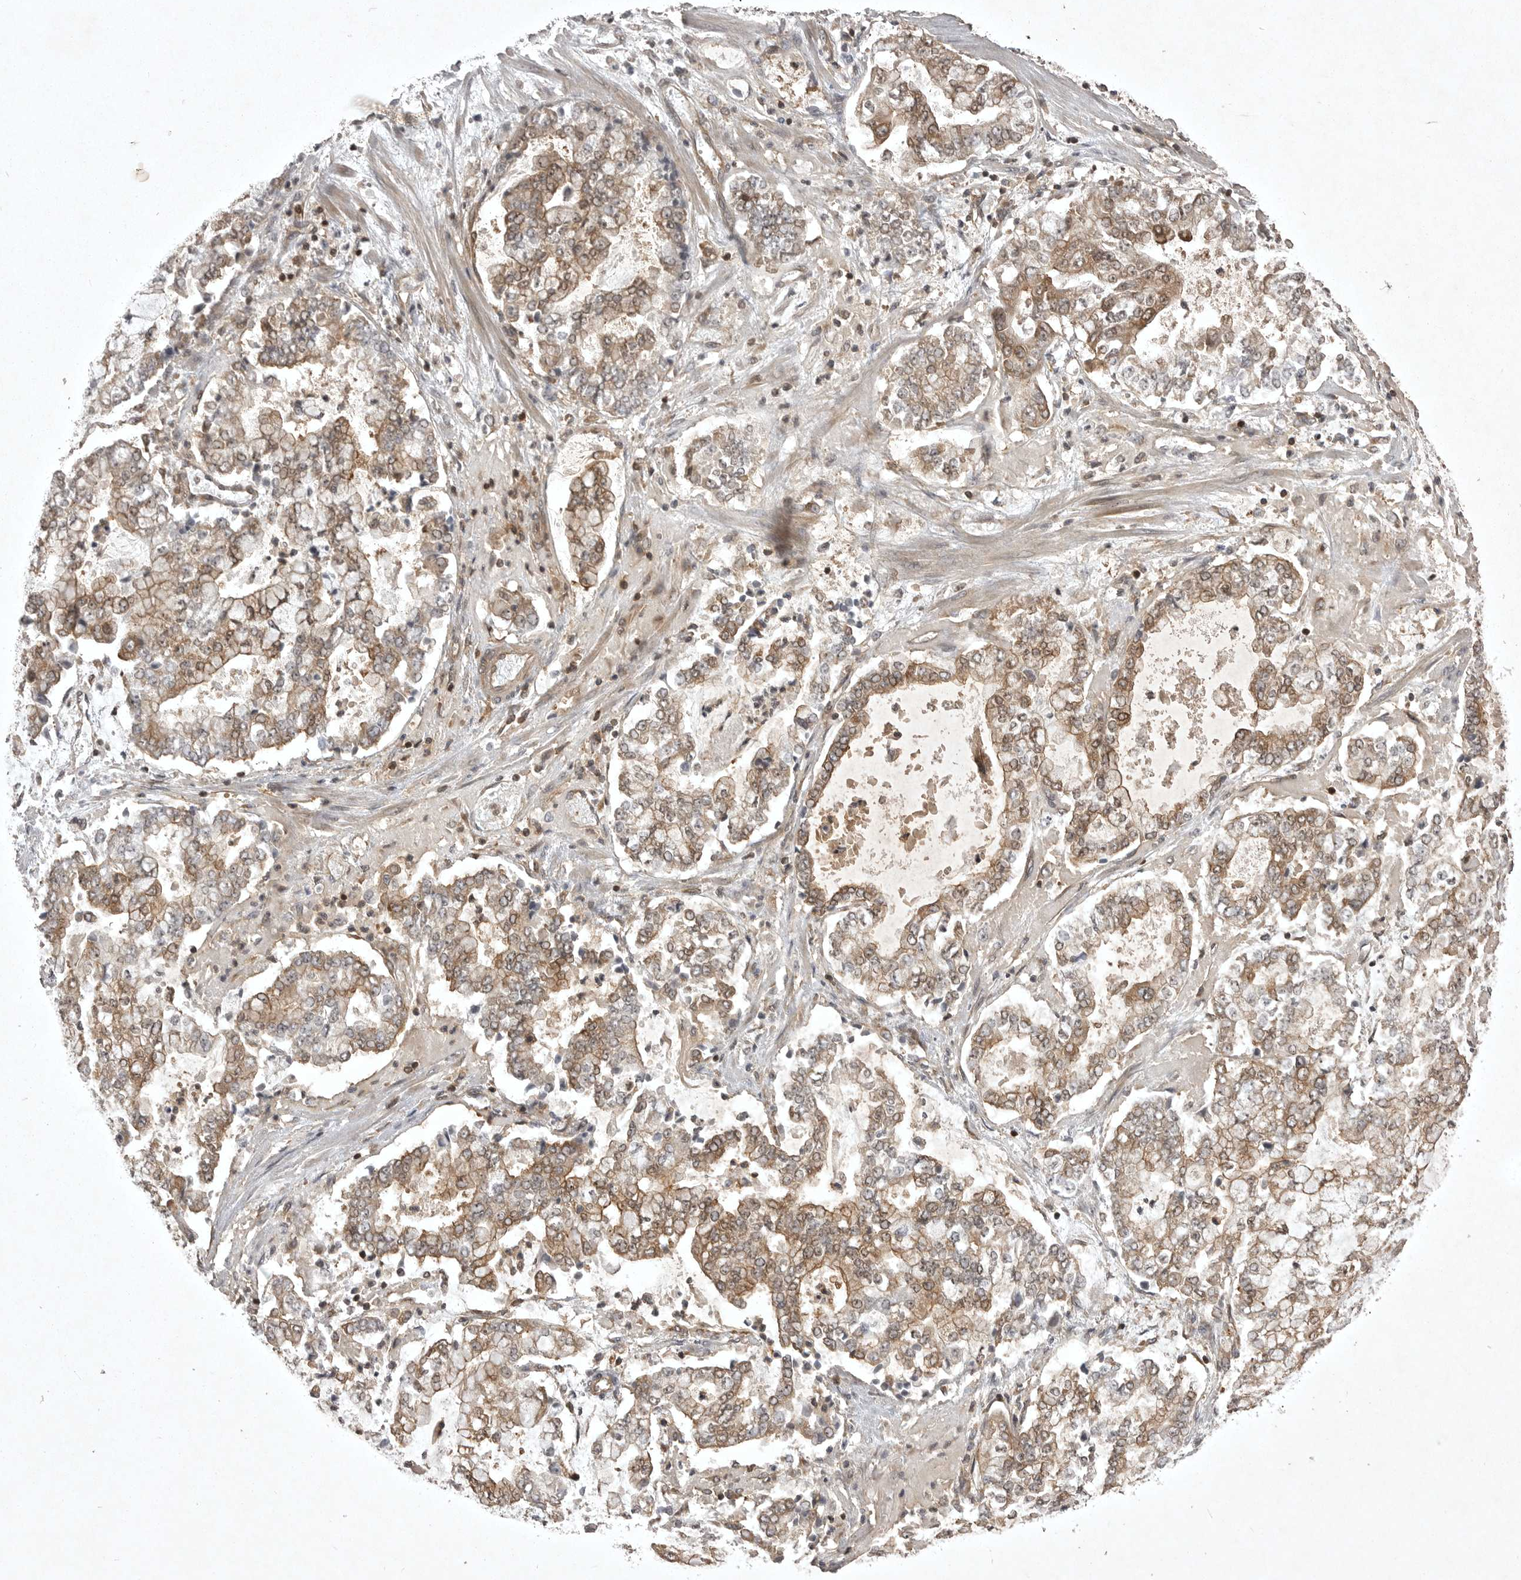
{"staining": {"intensity": "moderate", "quantity": "25%-75%", "location": "cytoplasmic/membranous,nuclear"}, "tissue": "stomach cancer", "cell_type": "Tumor cells", "image_type": "cancer", "snomed": [{"axis": "morphology", "description": "Adenocarcinoma, NOS"}, {"axis": "topography", "description": "Stomach"}], "caption": "This is an image of immunohistochemistry (IHC) staining of stomach cancer (adenocarcinoma), which shows moderate expression in the cytoplasmic/membranous and nuclear of tumor cells.", "gene": "STK24", "patient": {"sex": "male", "age": 76}}